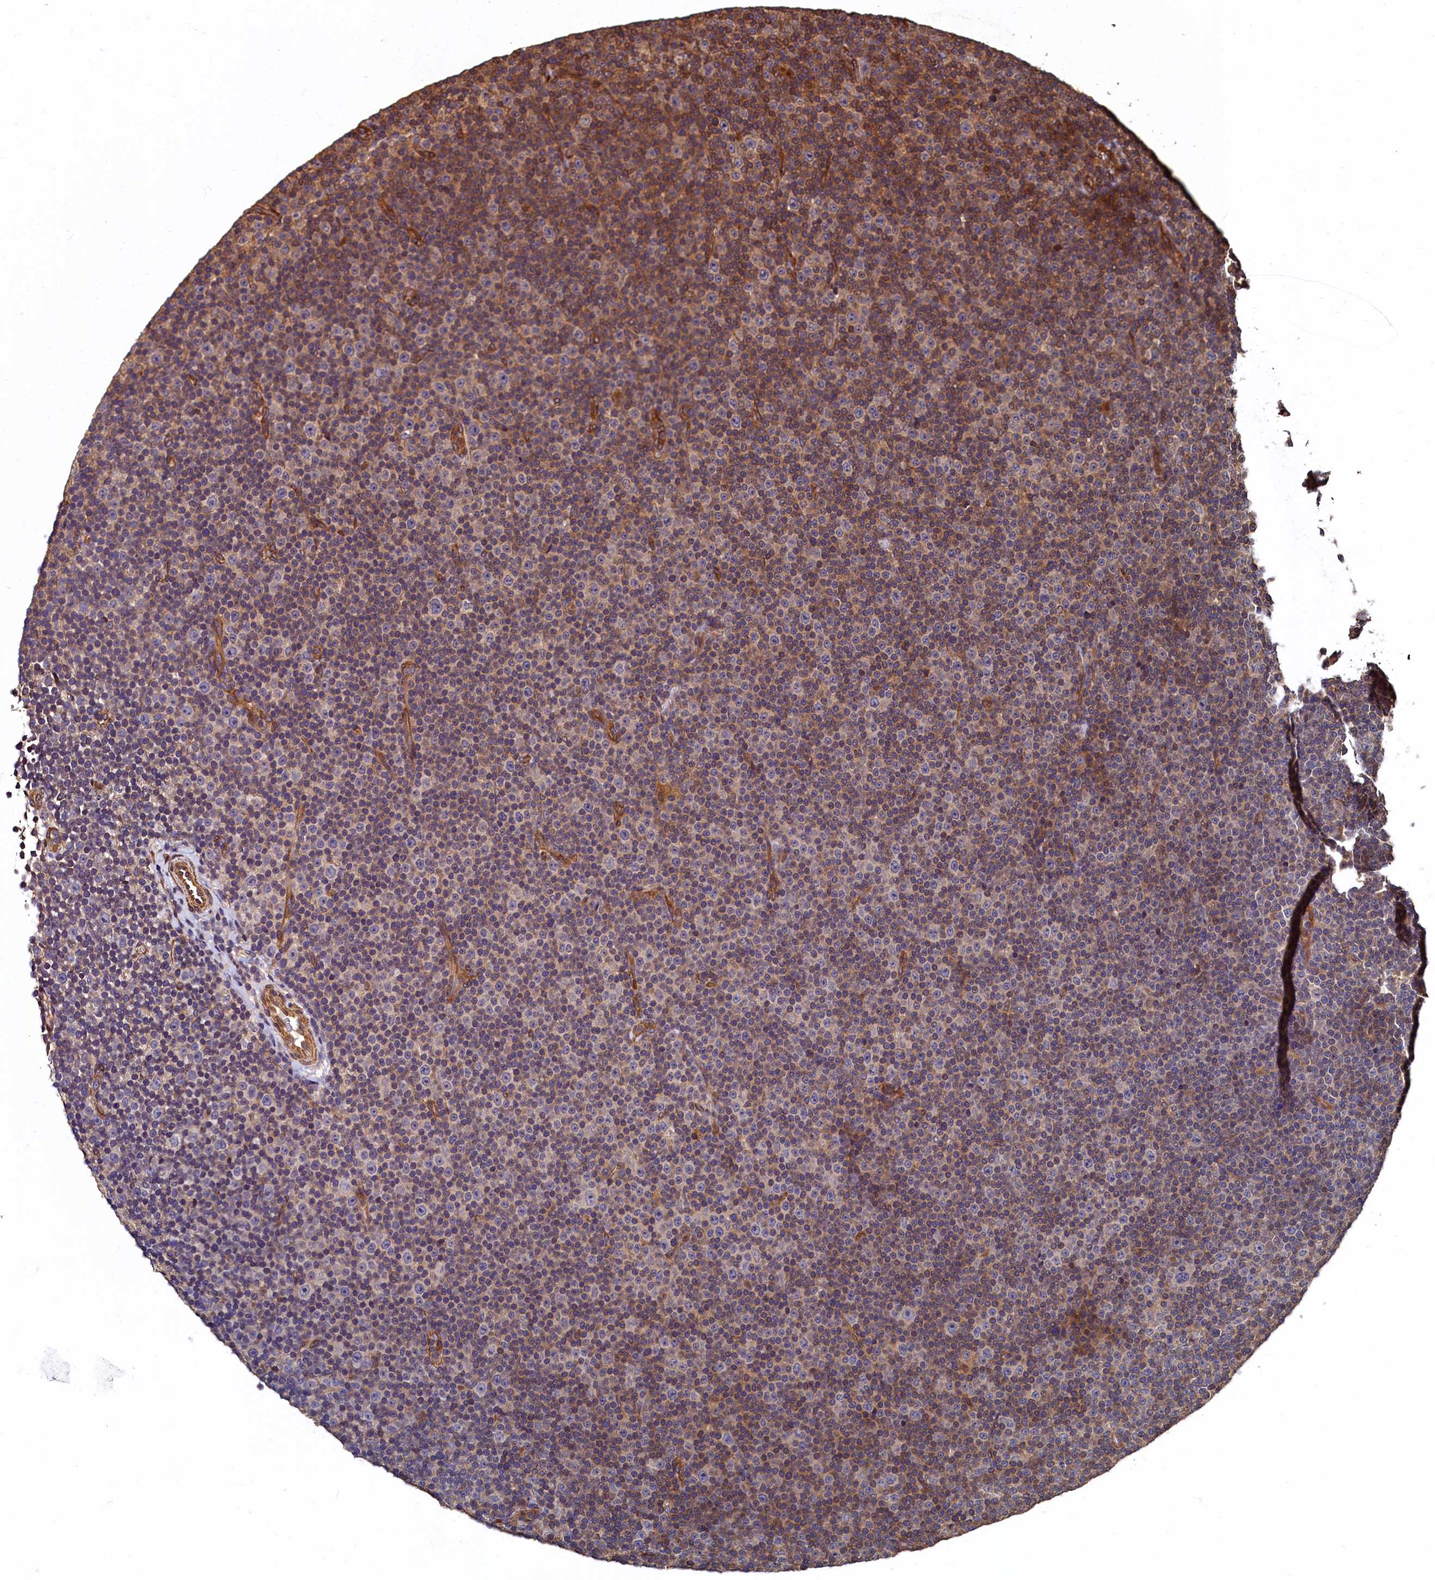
{"staining": {"intensity": "moderate", "quantity": "25%-75%", "location": "cytoplasmic/membranous"}, "tissue": "lymphoma", "cell_type": "Tumor cells", "image_type": "cancer", "snomed": [{"axis": "morphology", "description": "Malignant lymphoma, non-Hodgkin's type, Low grade"}, {"axis": "topography", "description": "Lymph node"}], "caption": "About 25%-75% of tumor cells in low-grade malignant lymphoma, non-Hodgkin's type show moderate cytoplasmic/membranous protein positivity as visualized by brown immunohistochemical staining.", "gene": "CCDC102B", "patient": {"sex": "female", "age": 67}}